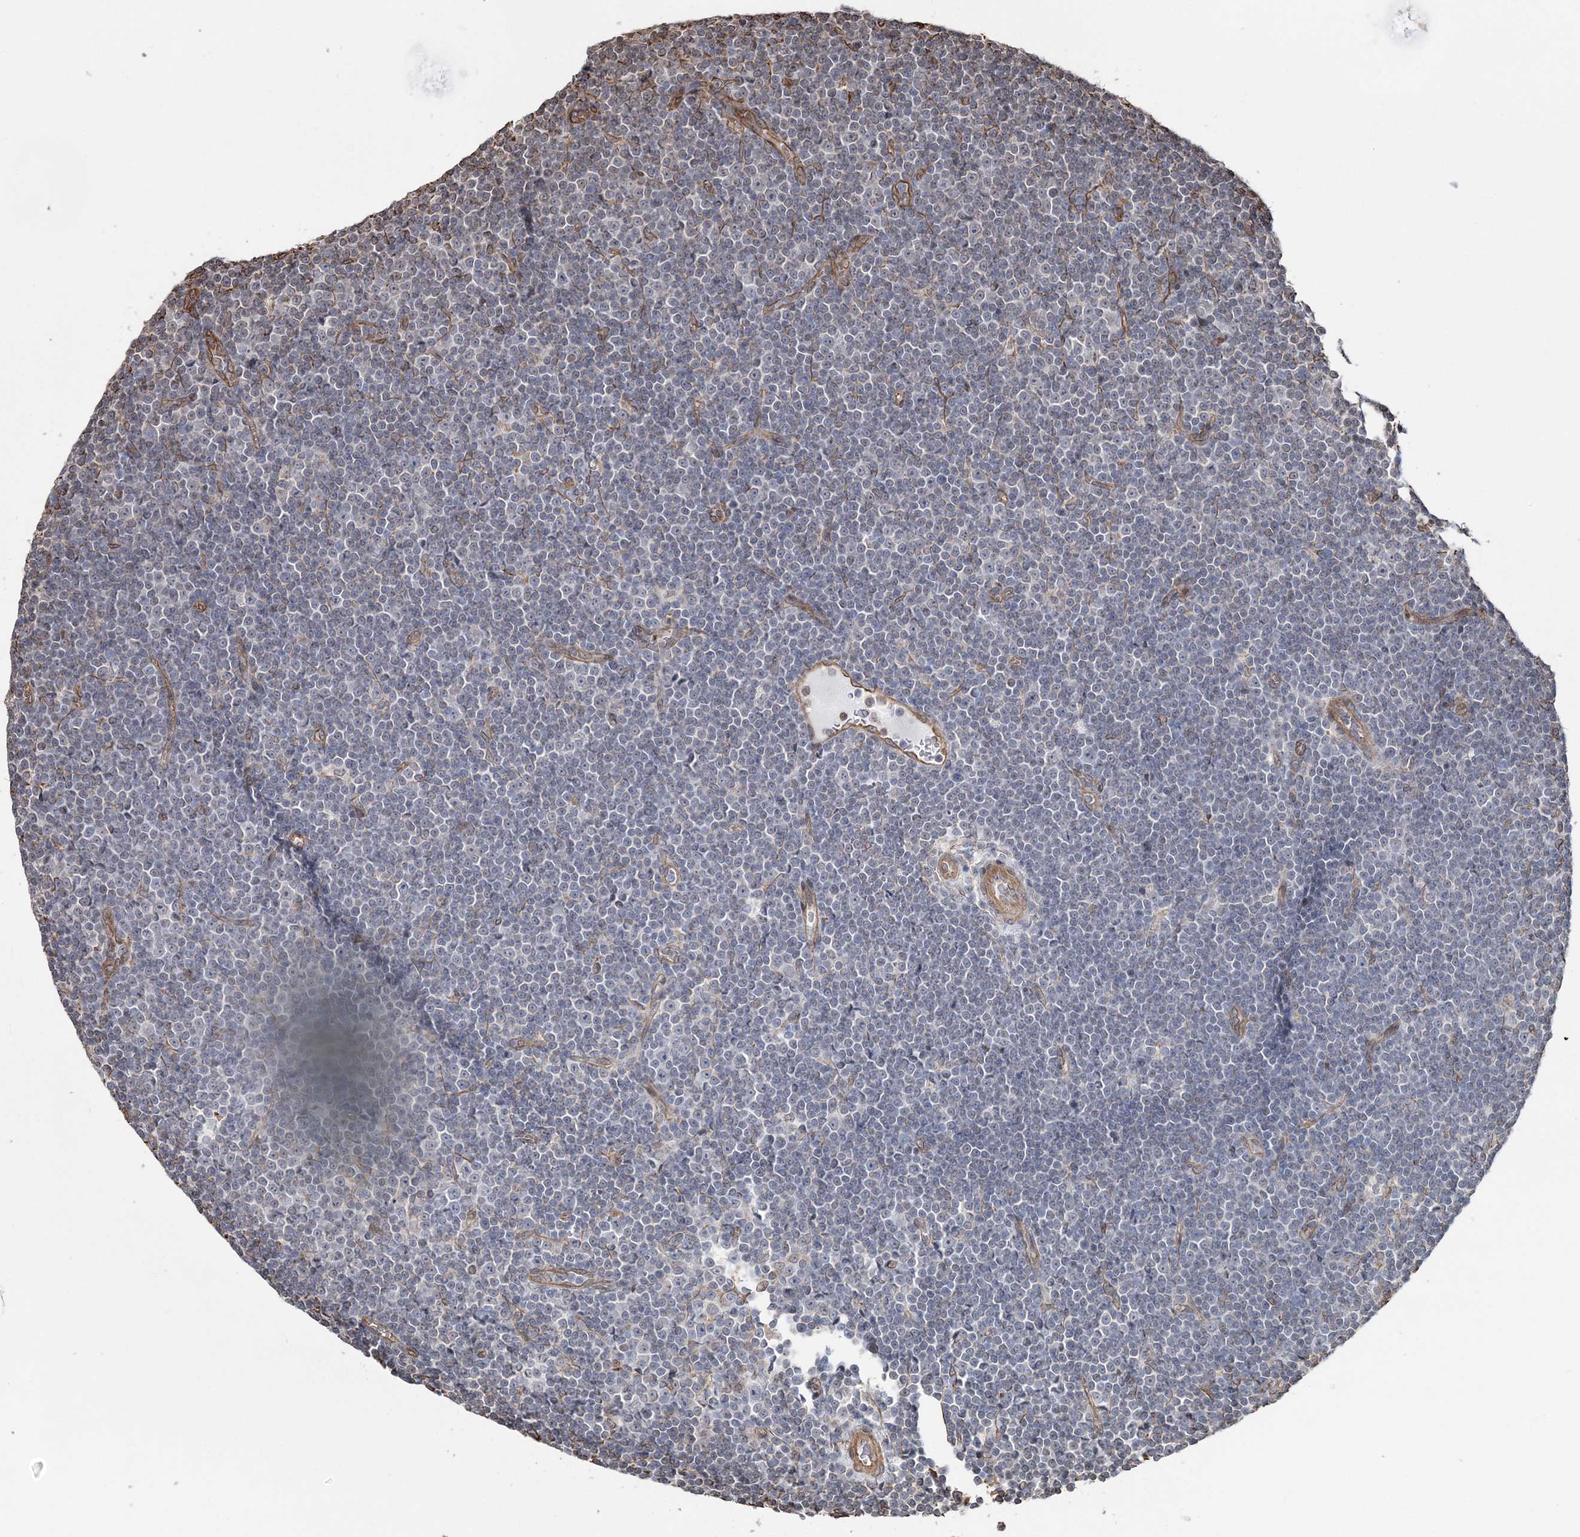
{"staining": {"intensity": "negative", "quantity": "none", "location": "none"}, "tissue": "lymphoma", "cell_type": "Tumor cells", "image_type": "cancer", "snomed": [{"axis": "morphology", "description": "Malignant lymphoma, non-Hodgkin's type, Low grade"}, {"axis": "topography", "description": "Lymph node"}], "caption": "A high-resolution photomicrograph shows IHC staining of malignant lymphoma, non-Hodgkin's type (low-grade), which exhibits no significant staining in tumor cells. (DAB (3,3'-diaminobenzidine) immunohistochemistry (IHC) with hematoxylin counter stain).", "gene": "ATP11B", "patient": {"sex": "female", "age": 67}}